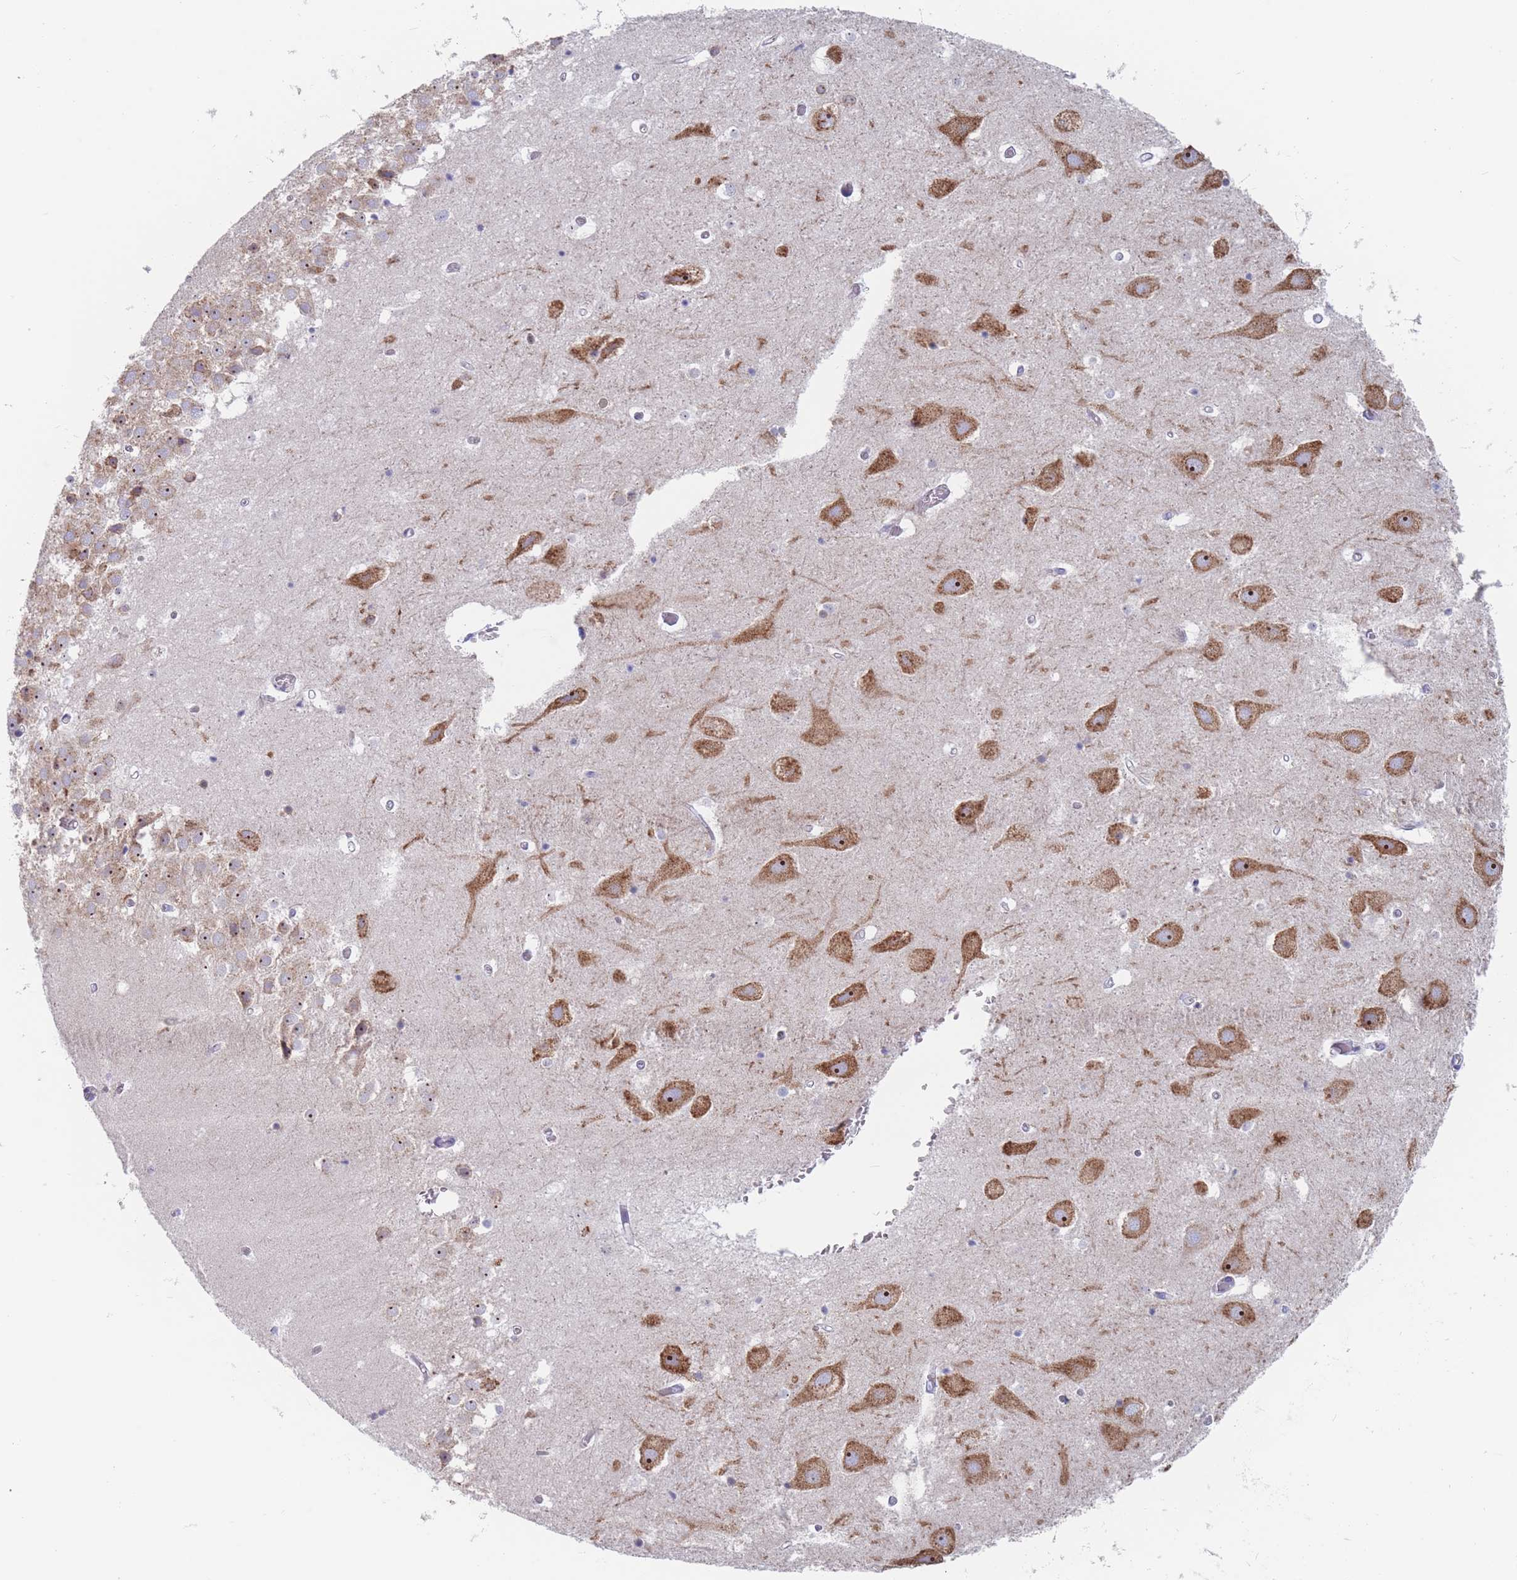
{"staining": {"intensity": "negative", "quantity": "none", "location": "none"}, "tissue": "hippocampus", "cell_type": "Glial cells", "image_type": "normal", "snomed": [{"axis": "morphology", "description": "Normal tissue, NOS"}, {"axis": "topography", "description": "Hippocampus"}], "caption": "The photomicrograph exhibits no significant expression in glial cells of hippocampus.", "gene": "ST8SIA5", "patient": {"sex": "female", "age": 52}}